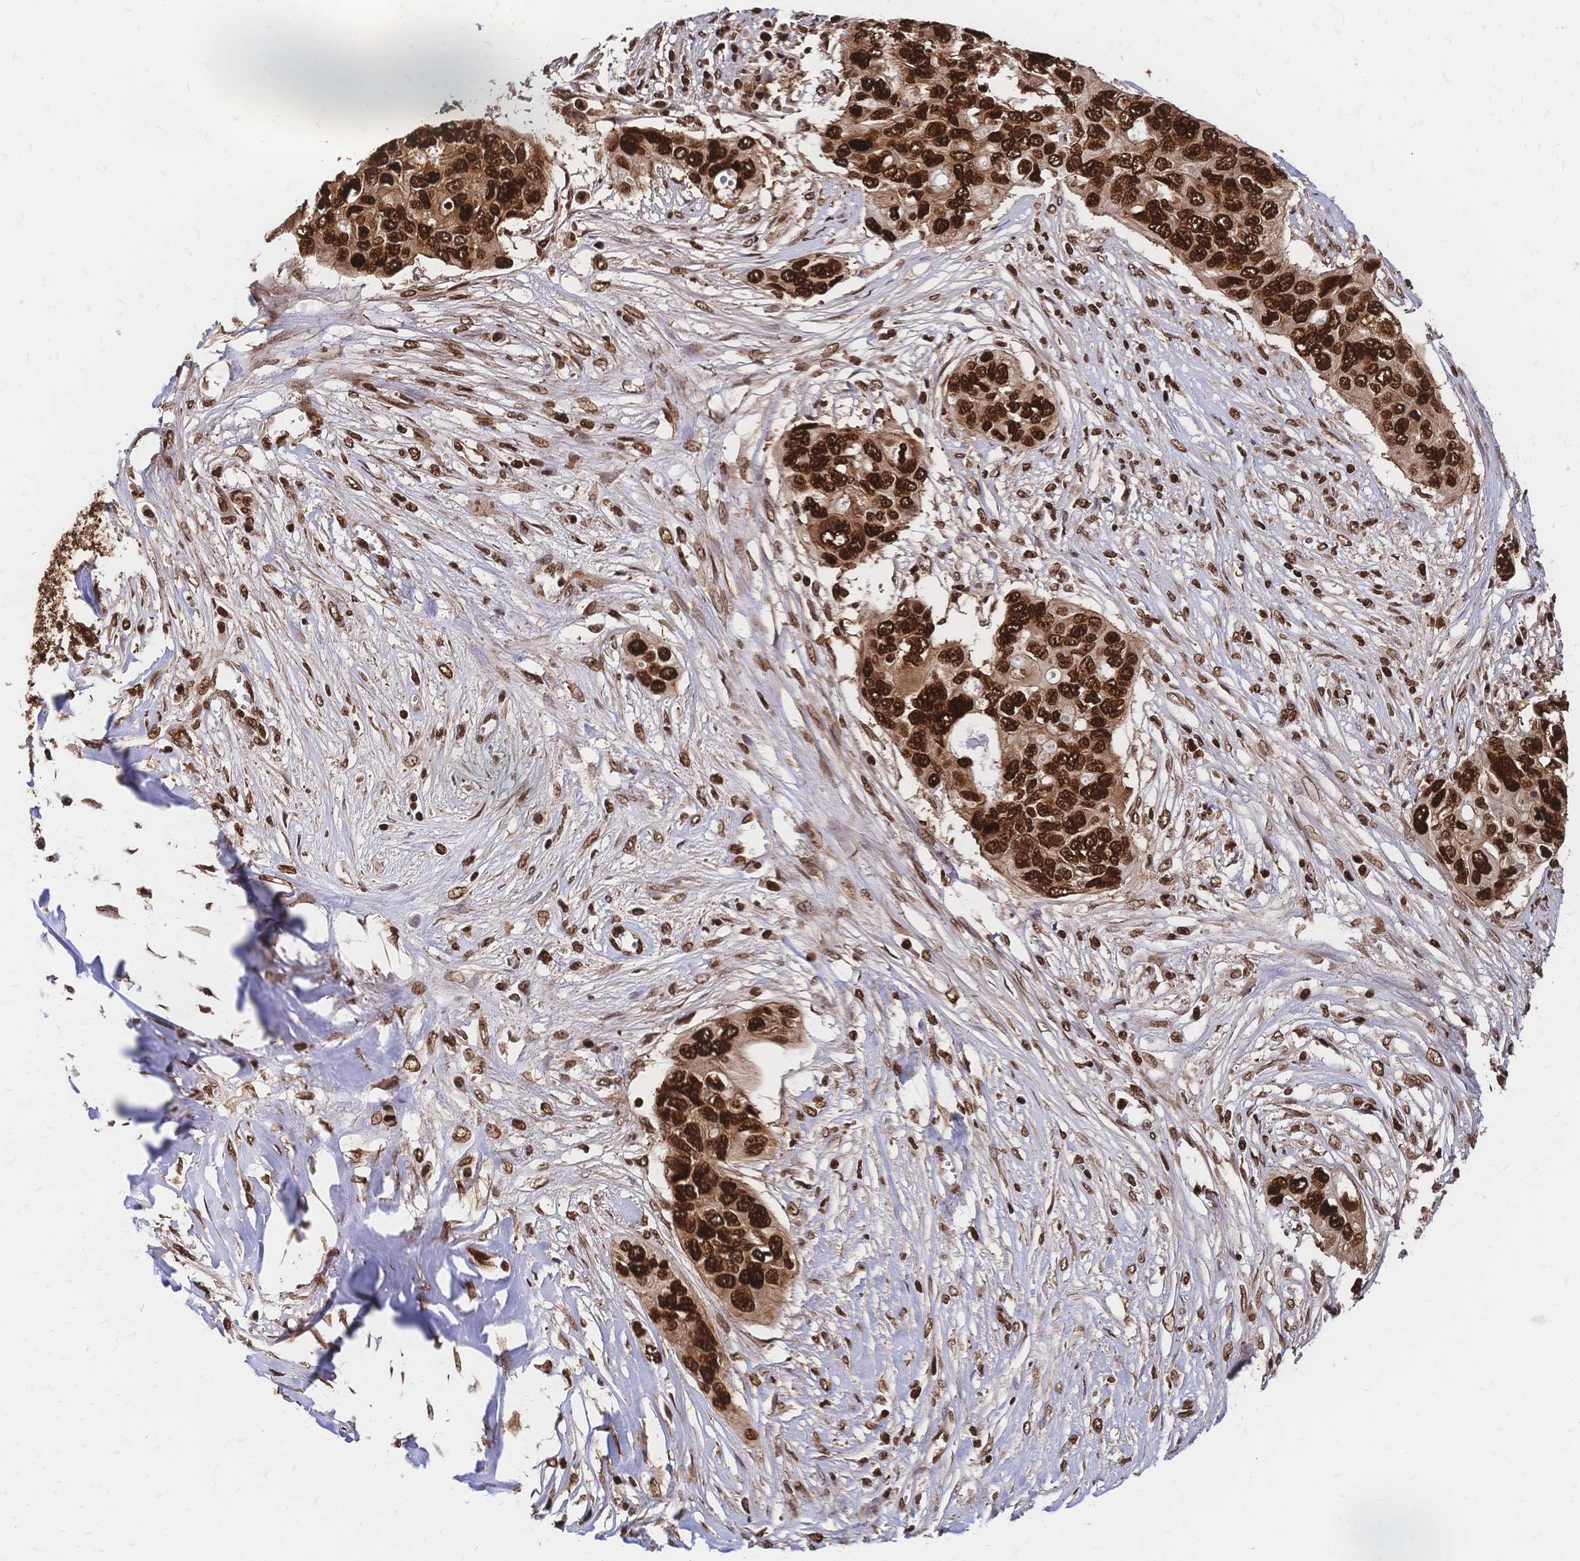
{"staining": {"intensity": "strong", "quantity": ">75%", "location": "nuclear"}, "tissue": "ovarian cancer", "cell_type": "Tumor cells", "image_type": "cancer", "snomed": [{"axis": "morphology", "description": "Carcinoma, endometroid"}, {"axis": "topography", "description": "Ovary"}], "caption": "The micrograph shows immunohistochemical staining of ovarian cancer. There is strong nuclear positivity is present in about >75% of tumor cells. (DAB IHC with brightfield microscopy, high magnification).", "gene": "HDGF", "patient": {"sex": "female", "age": 70}}